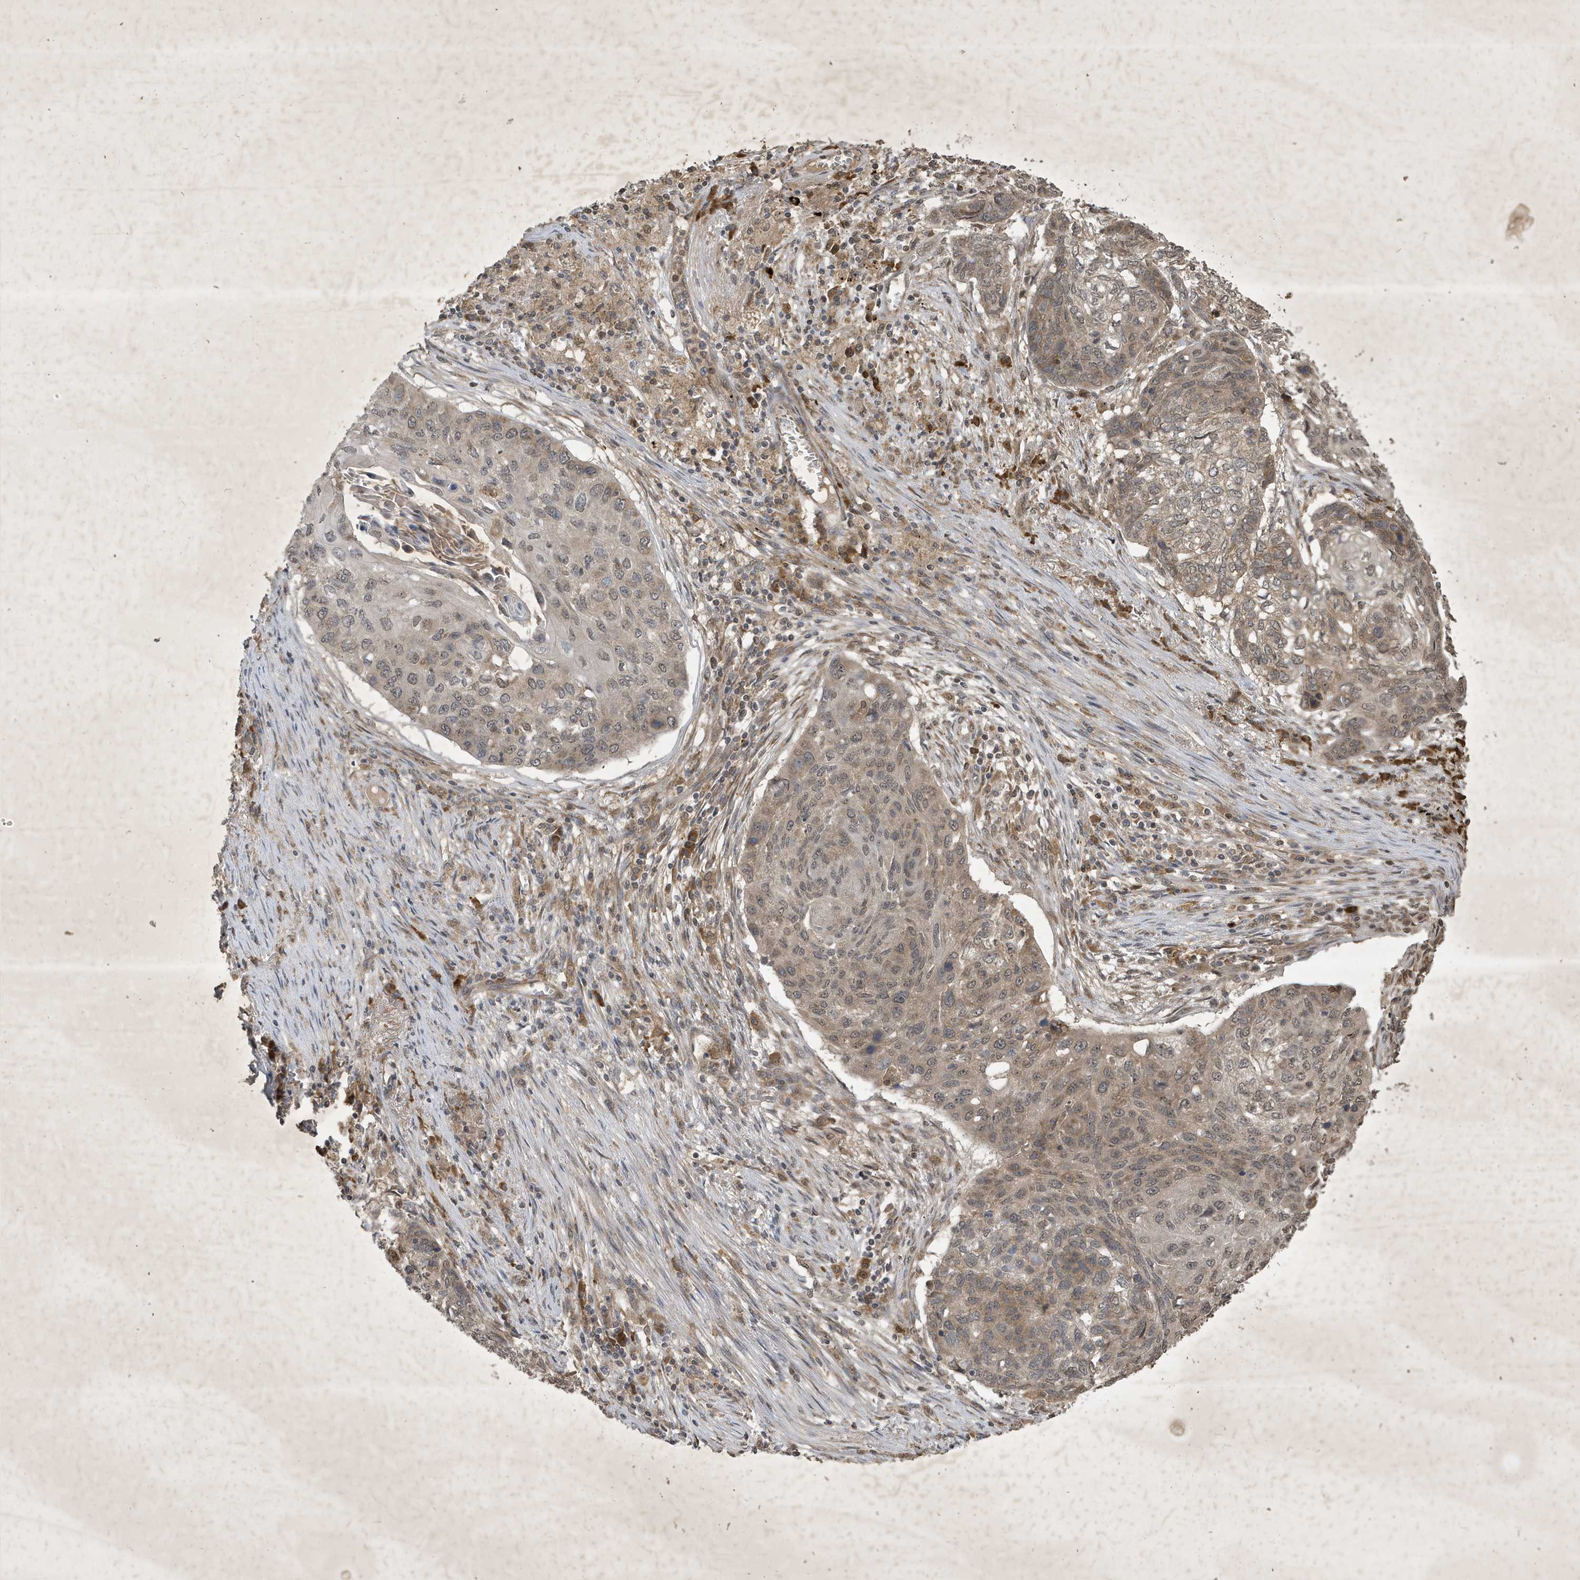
{"staining": {"intensity": "weak", "quantity": ">75%", "location": "cytoplasmic/membranous,nuclear"}, "tissue": "lung cancer", "cell_type": "Tumor cells", "image_type": "cancer", "snomed": [{"axis": "morphology", "description": "Squamous cell carcinoma, NOS"}, {"axis": "topography", "description": "Lung"}], "caption": "A histopathology image of lung cancer stained for a protein displays weak cytoplasmic/membranous and nuclear brown staining in tumor cells.", "gene": "STX10", "patient": {"sex": "female", "age": 63}}